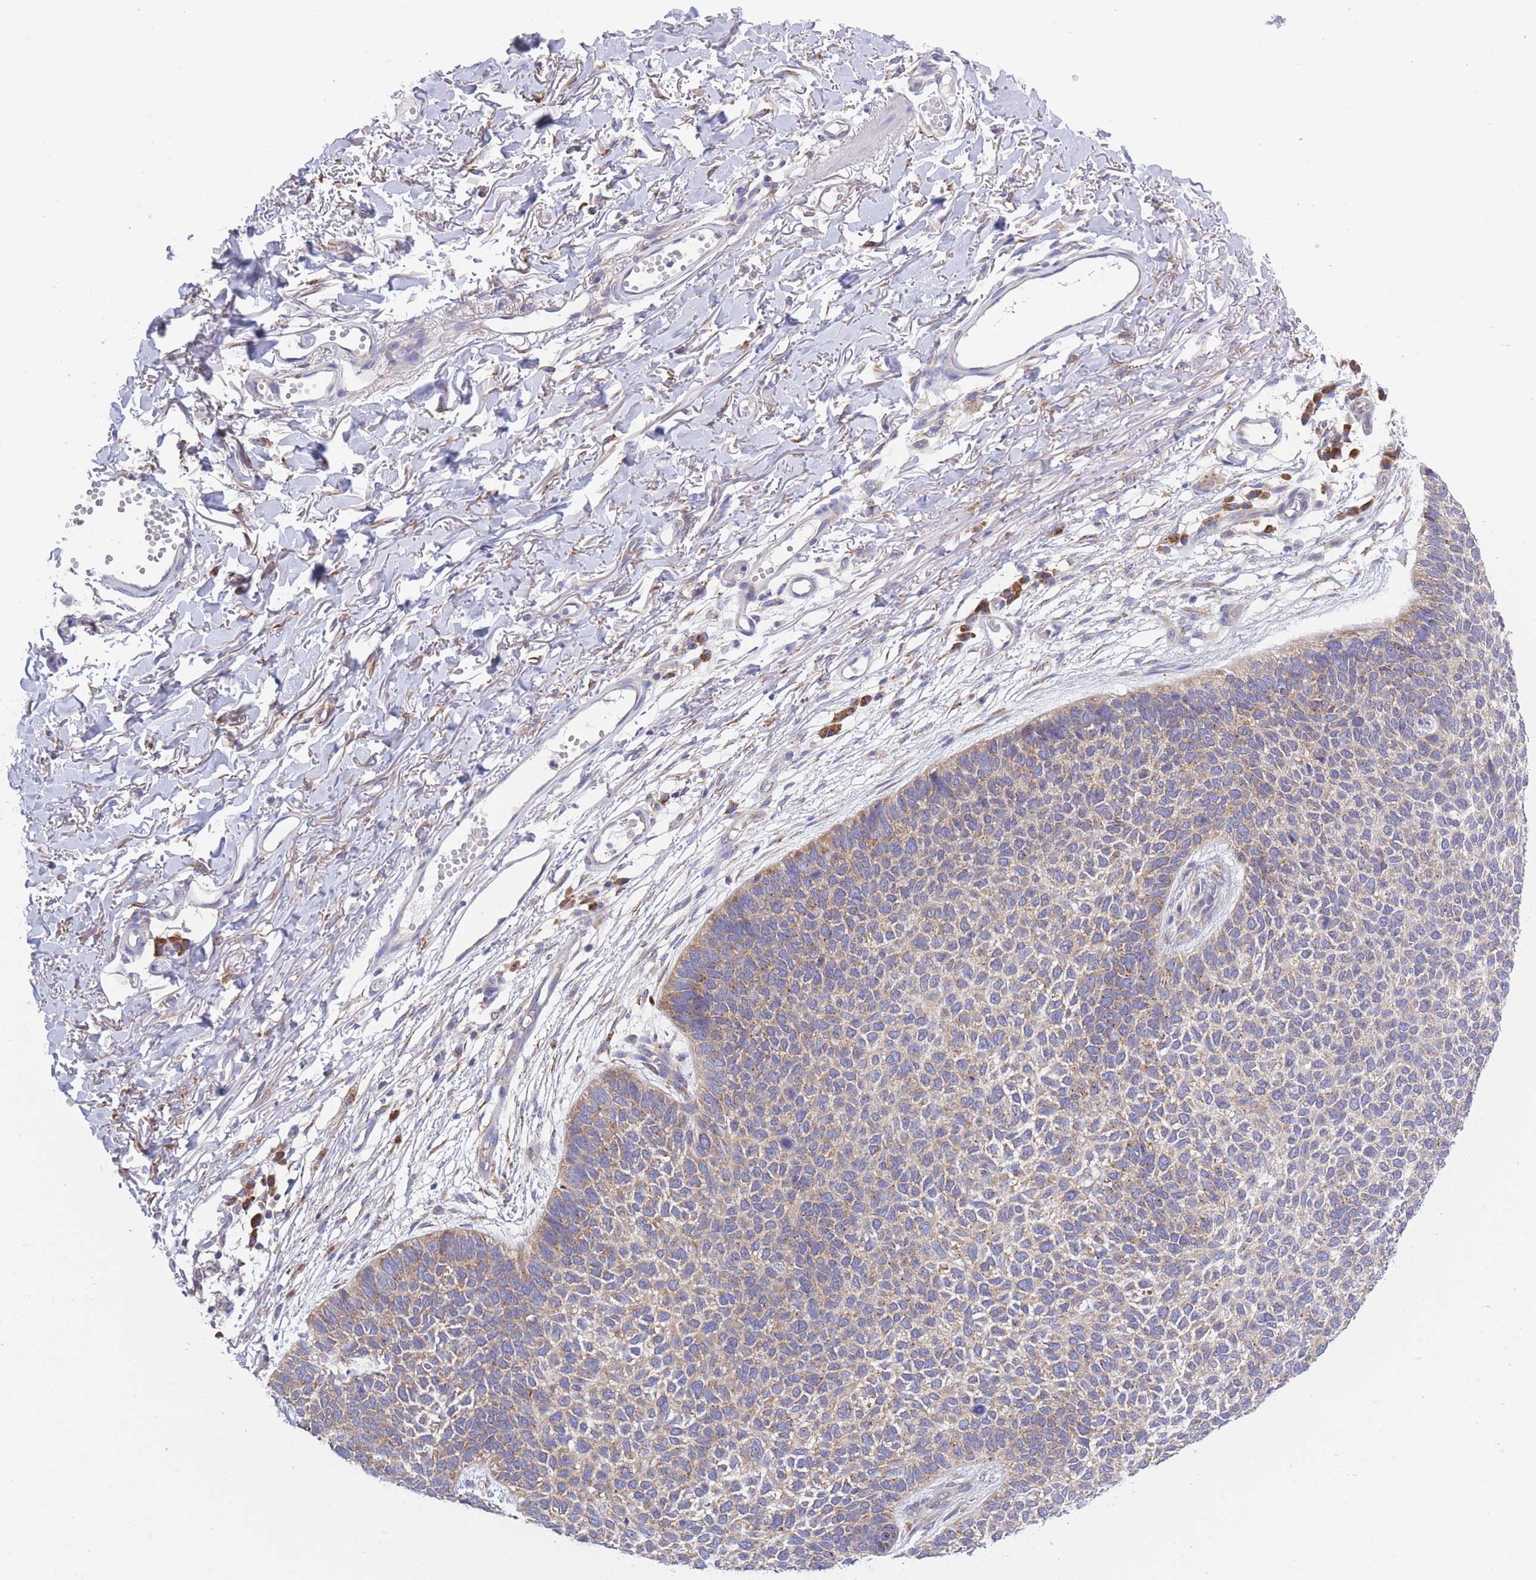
{"staining": {"intensity": "weak", "quantity": ">75%", "location": "cytoplasmic/membranous"}, "tissue": "skin cancer", "cell_type": "Tumor cells", "image_type": "cancer", "snomed": [{"axis": "morphology", "description": "Basal cell carcinoma"}, {"axis": "topography", "description": "Skin"}], "caption": "IHC photomicrograph of neoplastic tissue: human skin basal cell carcinoma stained using immunohistochemistry shows low levels of weak protein expression localized specifically in the cytoplasmic/membranous of tumor cells, appearing as a cytoplasmic/membranous brown color.", "gene": "COPG2", "patient": {"sex": "female", "age": 84}}